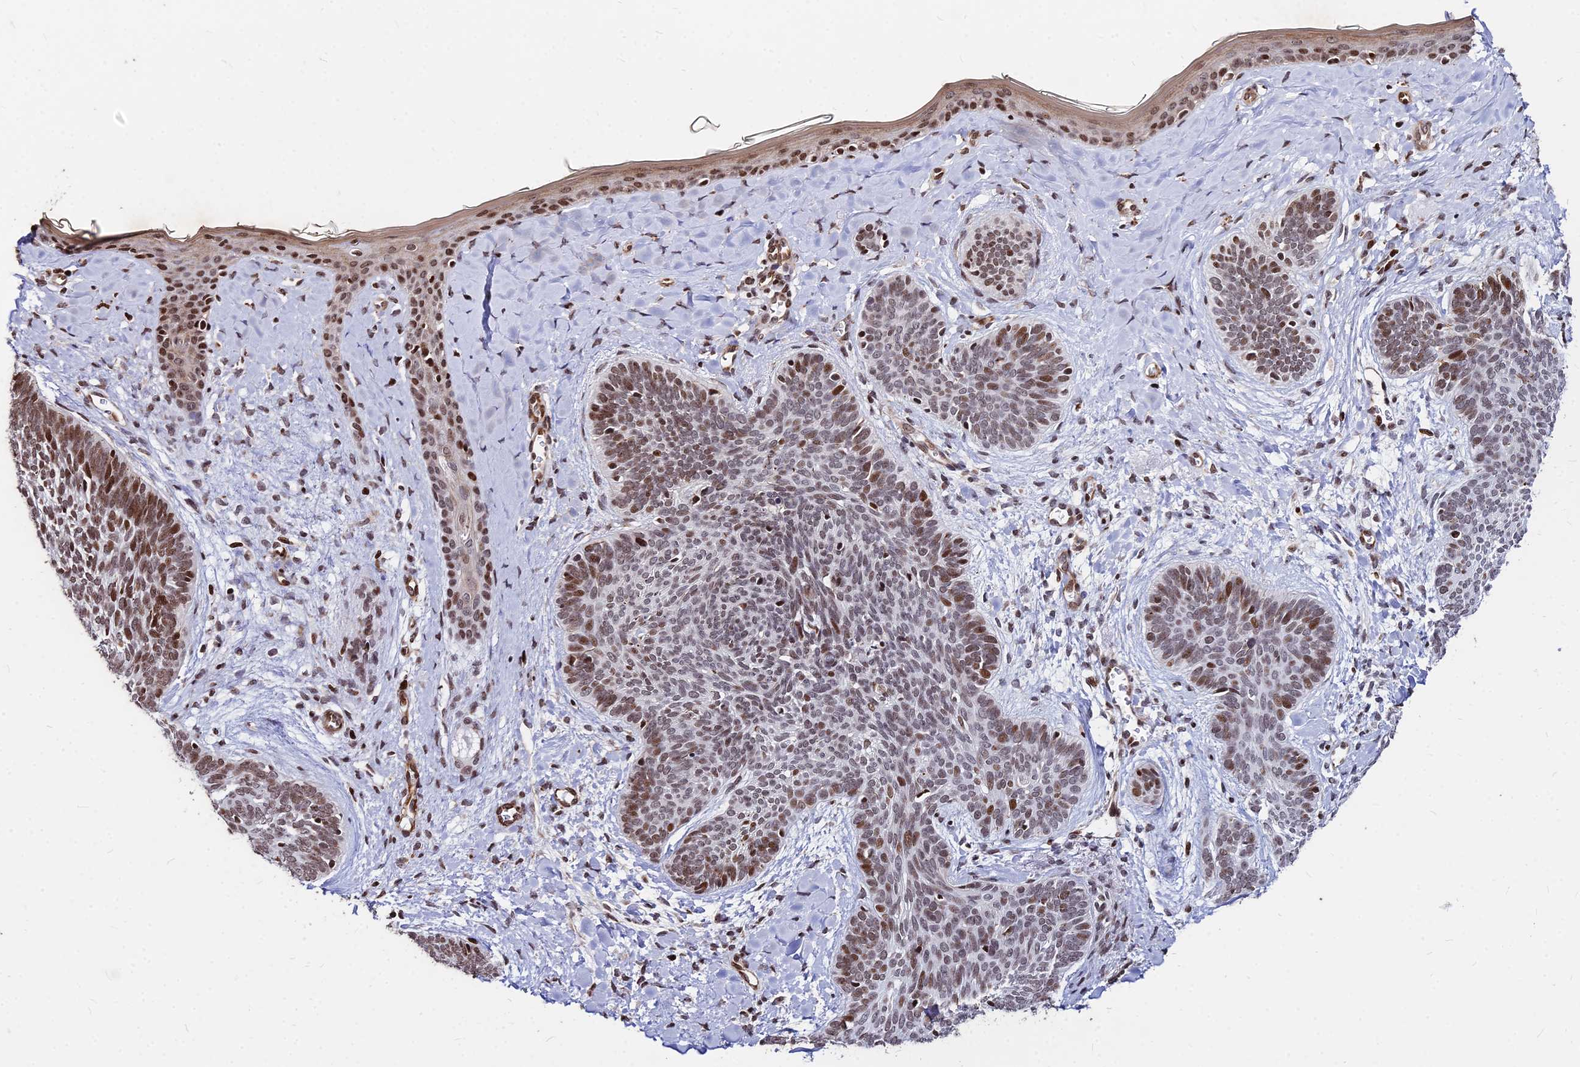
{"staining": {"intensity": "moderate", "quantity": ">75%", "location": "nuclear"}, "tissue": "skin cancer", "cell_type": "Tumor cells", "image_type": "cancer", "snomed": [{"axis": "morphology", "description": "Basal cell carcinoma"}, {"axis": "topography", "description": "Skin"}], "caption": "Basal cell carcinoma (skin) tissue exhibits moderate nuclear expression in about >75% of tumor cells, visualized by immunohistochemistry. Immunohistochemistry stains the protein in brown and the nuclei are stained blue.", "gene": "NYAP2", "patient": {"sex": "female", "age": 81}}